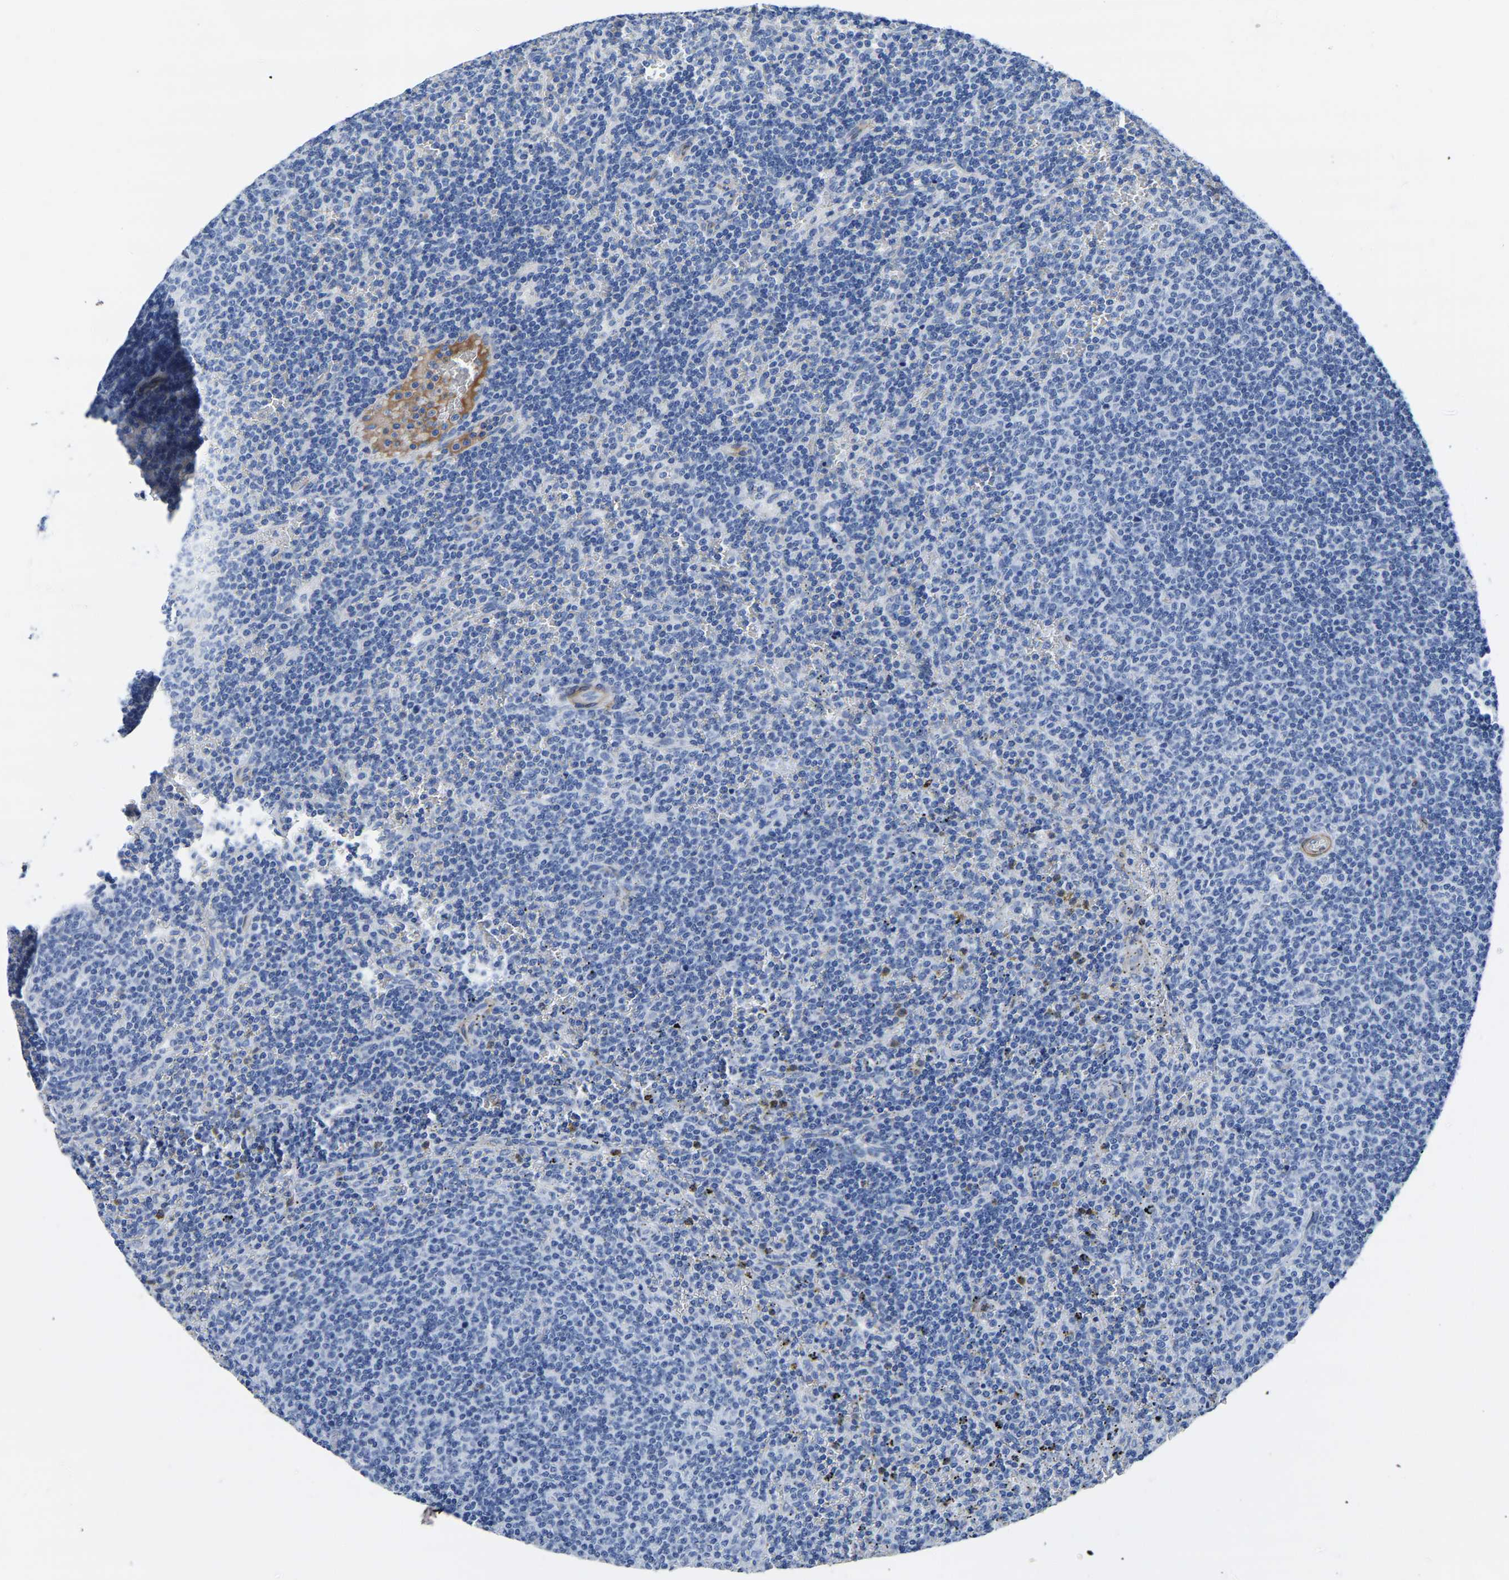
{"staining": {"intensity": "negative", "quantity": "none", "location": "none"}, "tissue": "lymphoma", "cell_type": "Tumor cells", "image_type": "cancer", "snomed": [{"axis": "morphology", "description": "Malignant lymphoma, non-Hodgkin's type, Low grade"}, {"axis": "topography", "description": "Spleen"}], "caption": "The micrograph displays no staining of tumor cells in malignant lymphoma, non-Hodgkin's type (low-grade).", "gene": "SLC45A3", "patient": {"sex": "female", "age": 50}}